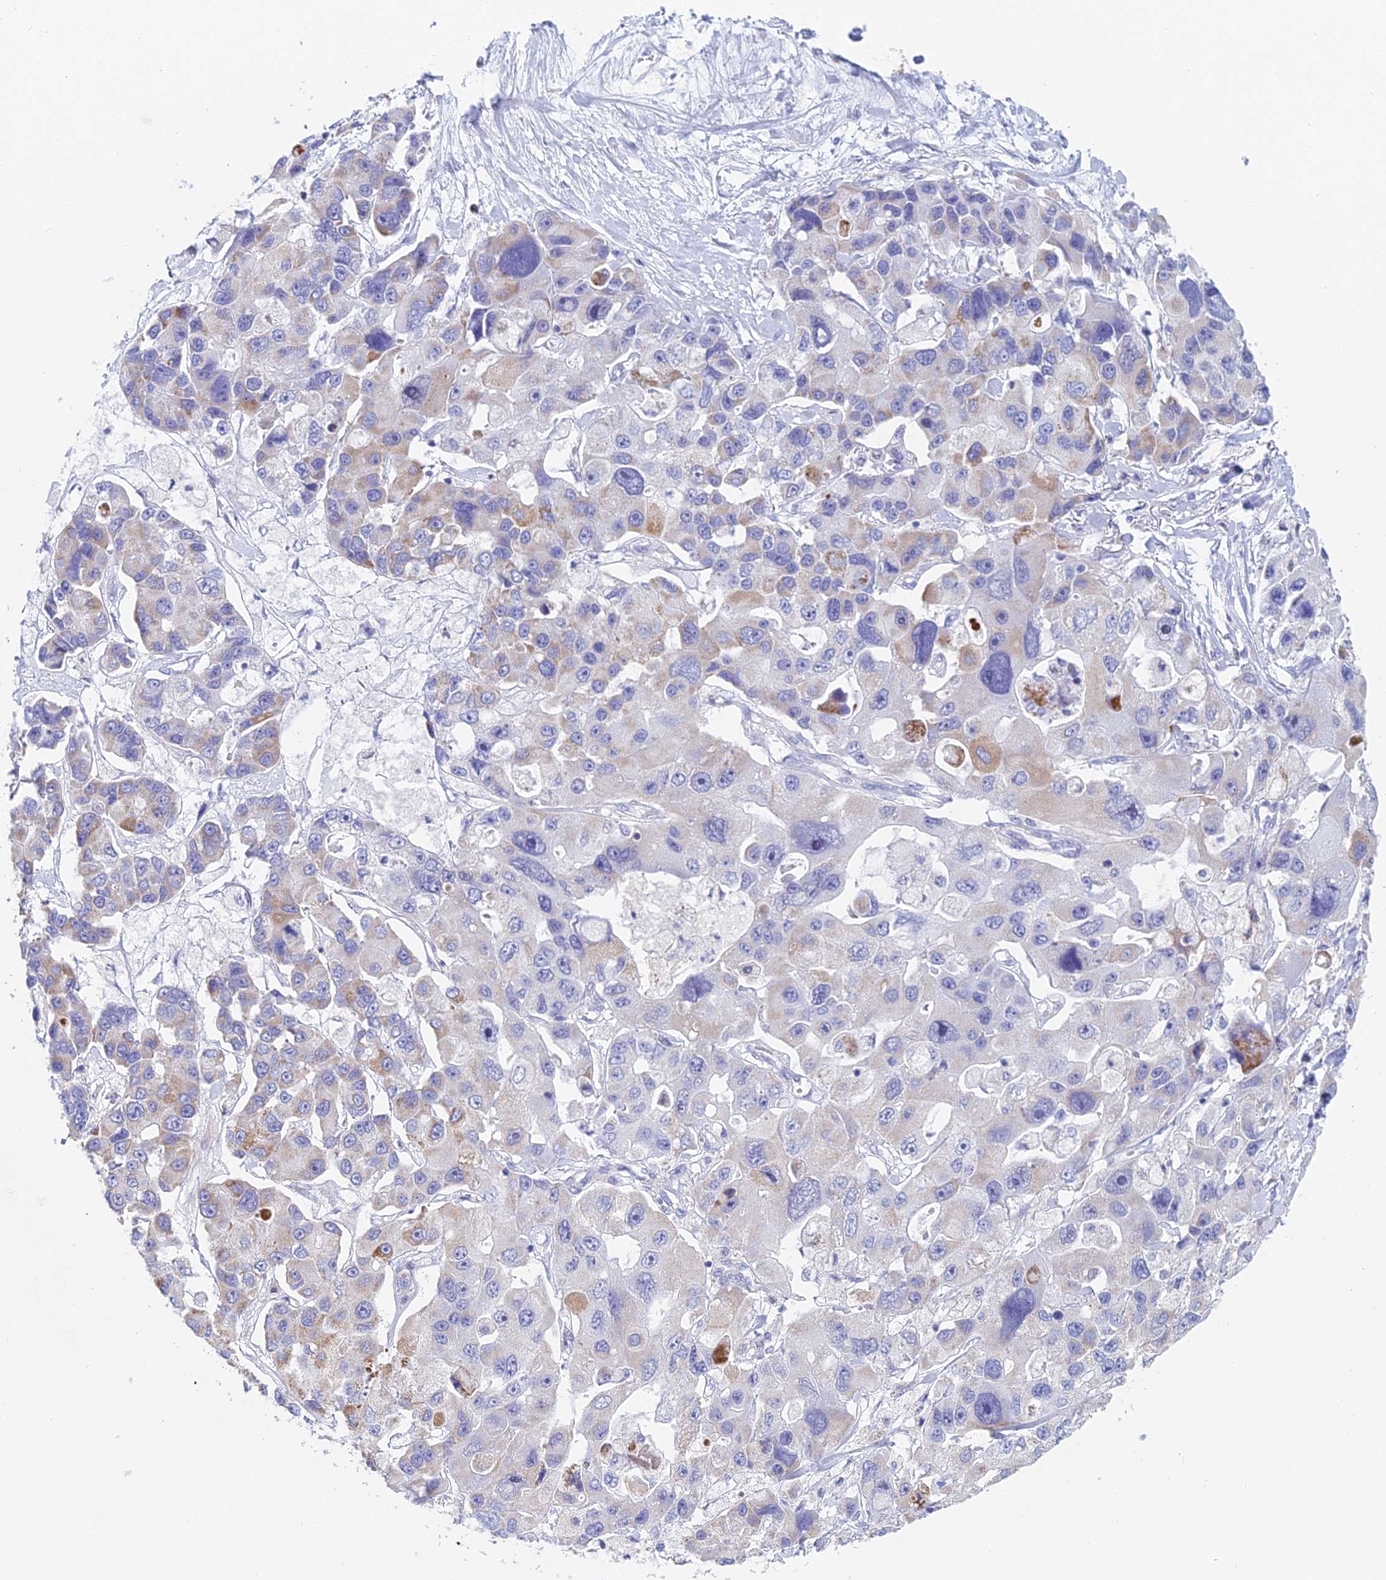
{"staining": {"intensity": "moderate", "quantity": "<25%", "location": "cytoplasmic/membranous"}, "tissue": "lung cancer", "cell_type": "Tumor cells", "image_type": "cancer", "snomed": [{"axis": "morphology", "description": "Adenocarcinoma, NOS"}, {"axis": "topography", "description": "Lung"}], "caption": "Lung adenocarcinoma was stained to show a protein in brown. There is low levels of moderate cytoplasmic/membranous expression in about <25% of tumor cells.", "gene": "ACSM1", "patient": {"sex": "female", "age": 54}}